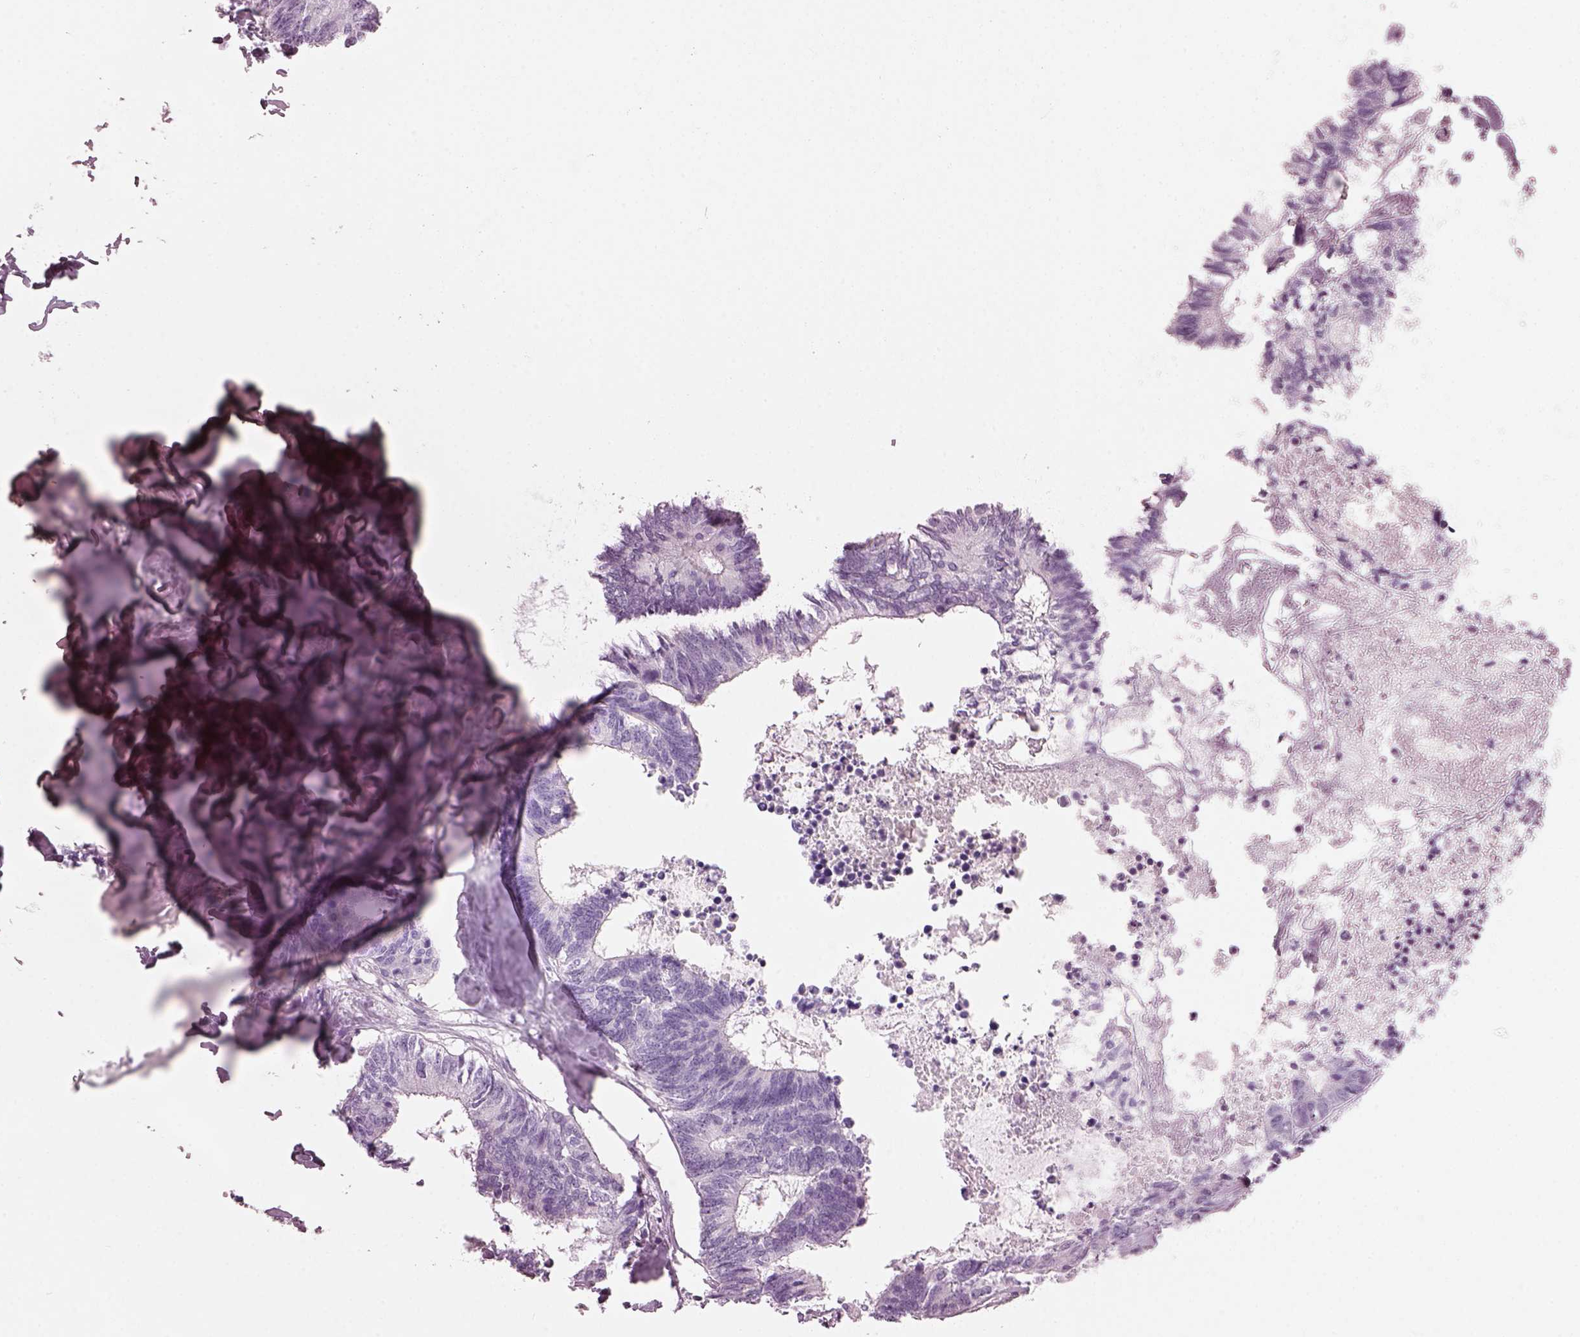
{"staining": {"intensity": "negative", "quantity": "none", "location": "none"}, "tissue": "colorectal cancer", "cell_type": "Tumor cells", "image_type": "cancer", "snomed": [{"axis": "morphology", "description": "Adenocarcinoma, NOS"}, {"axis": "topography", "description": "Colon"}, {"axis": "topography", "description": "Rectum"}], "caption": "High magnification brightfield microscopy of colorectal cancer (adenocarcinoma) stained with DAB (brown) and counterstained with hematoxylin (blue): tumor cells show no significant expression. (DAB (3,3'-diaminobenzidine) immunohistochemistry (IHC), high magnification).", "gene": "HYDIN", "patient": {"sex": "male", "age": 57}}